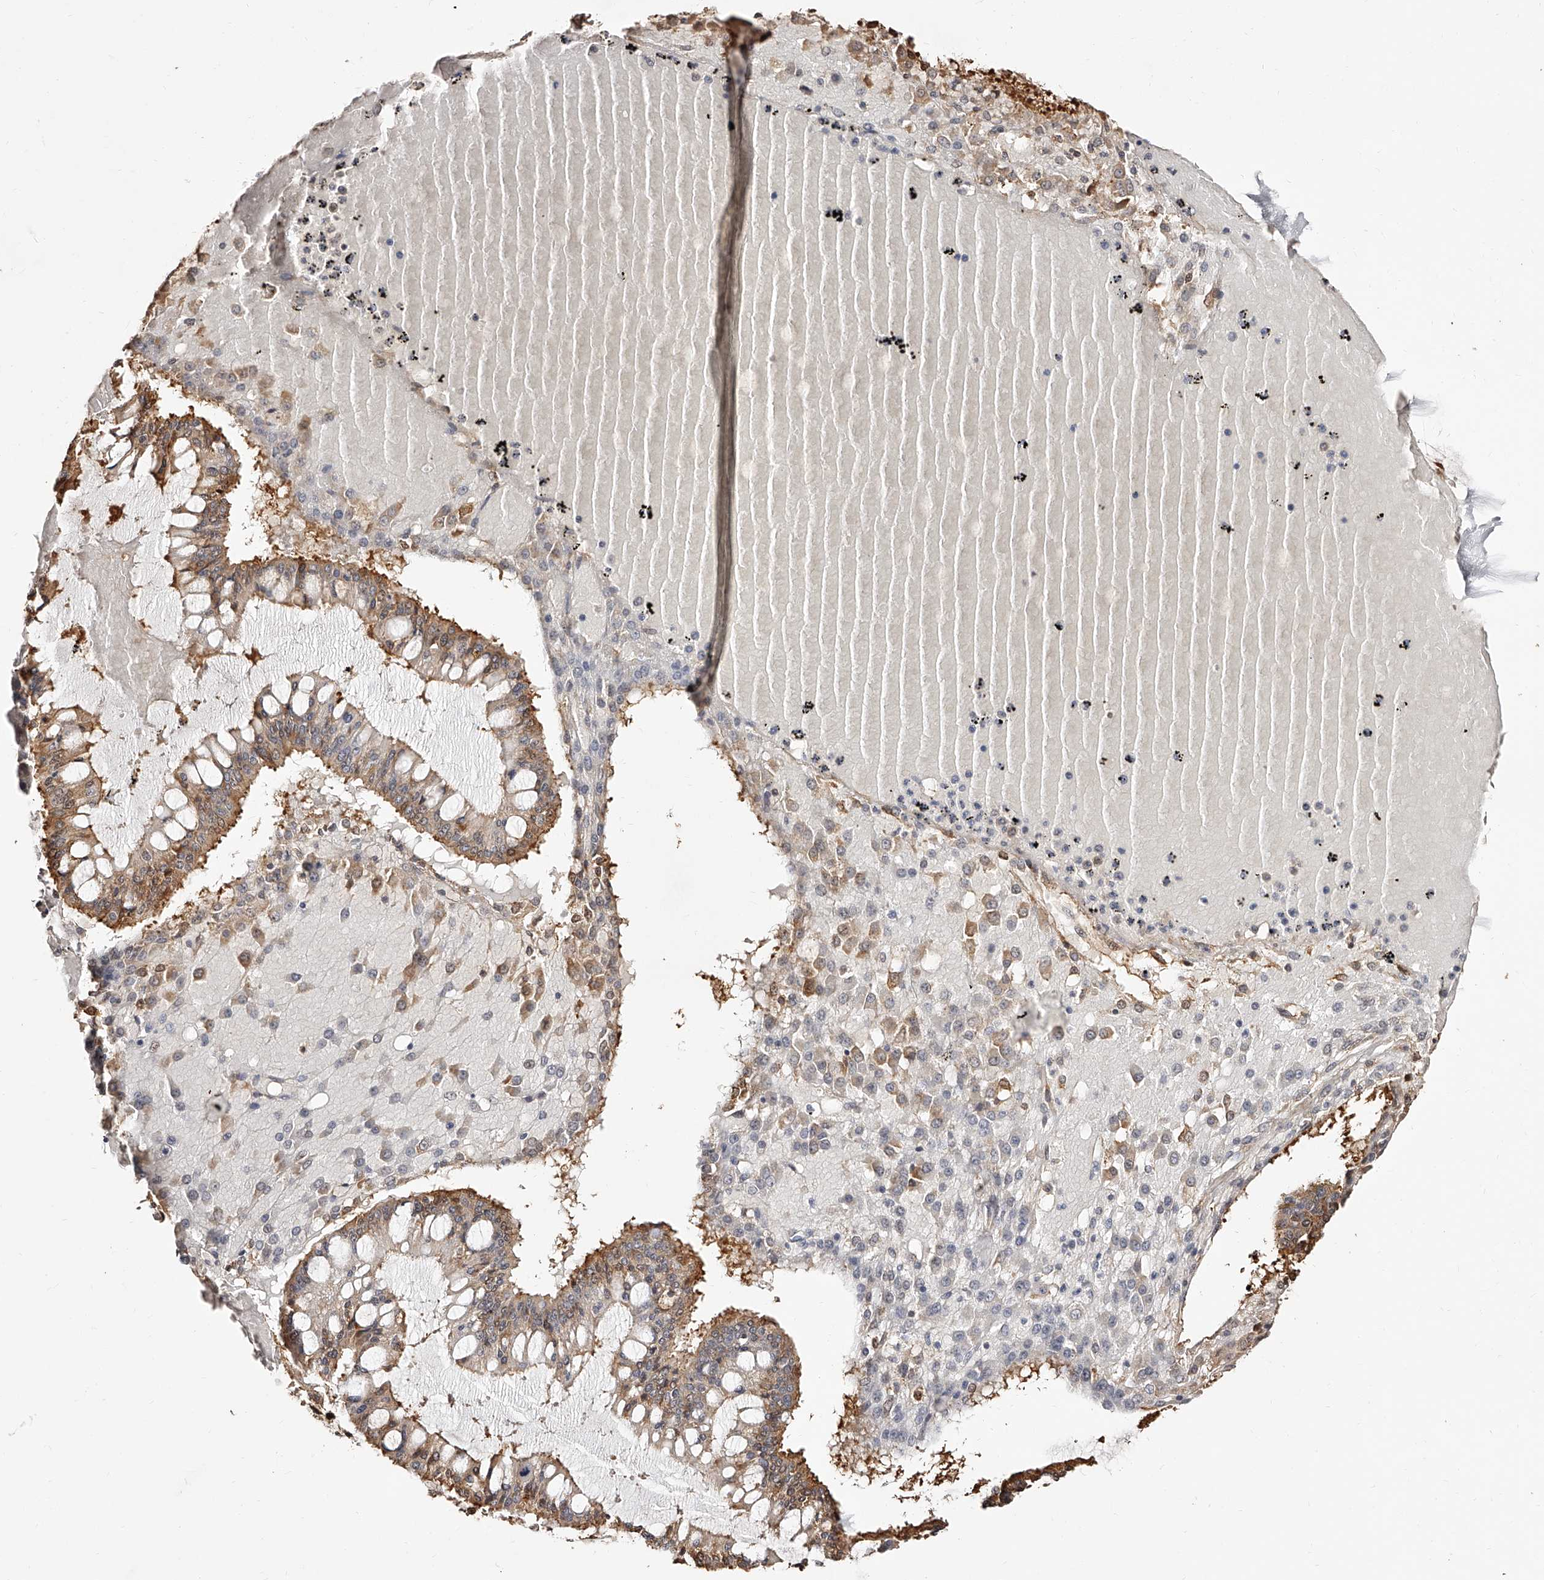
{"staining": {"intensity": "moderate", "quantity": ">75%", "location": "cytoplasmic/membranous"}, "tissue": "ovarian cancer", "cell_type": "Tumor cells", "image_type": "cancer", "snomed": [{"axis": "morphology", "description": "Cystadenocarcinoma, mucinous, NOS"}, {"axis": "topography", "description": "Ovary"}], "caption": "Immunohistochemical staining of human ovarian mucinous cystadenocarcinoma reveals medium levels of moderate cytoplasmic/membranous protein expression in about >75% of tumor cells.", "gene": "ZNF582", "patient": {"sex": "female", "age": 73}}